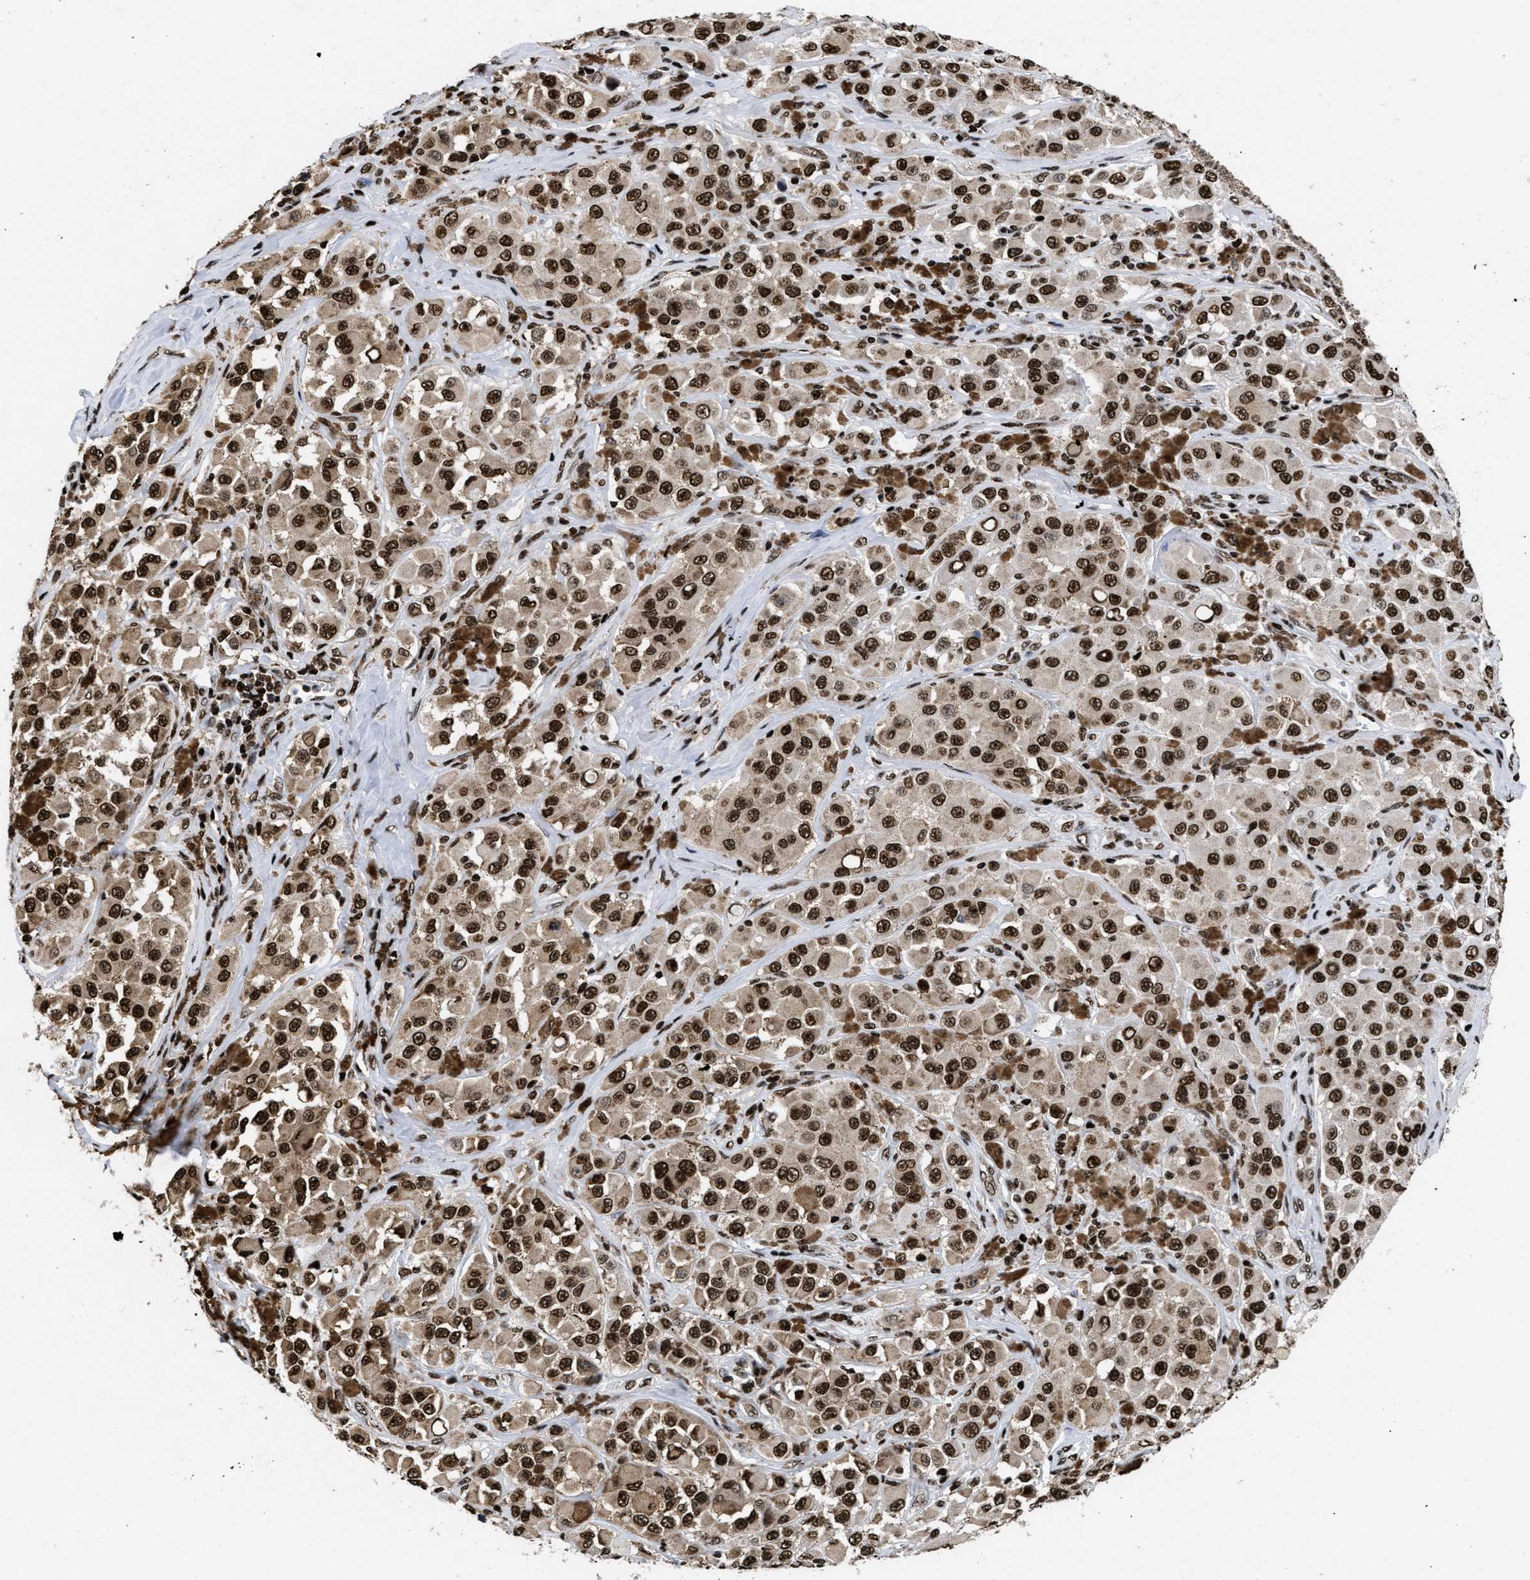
{"staining": {"intensity": "strong", "quantity": ">75%", "location": "cytoplasmic/membranous,nuclear"}, "tissue": "melanoma", "cell_type": "Tumor cells", "image_type": "cancer", "snomed": [{"axis": "morphology", "description": "Malignant melanoma, NOS"}, {"axis": "topography", "description": "Skin"}], "caption": "Immunohistochemistry (IHC) of human malignant melanoma reveals high levels of strong cytoplasmic/membranous and nuclear expression in about >75% of tumor cells. (DAB (3,3'-diaminobenzidine) = brown stain, brightfield microscopy at high magnification).", "gene": "CALHM3", "patient": {"sex": "male", "age": 84}}